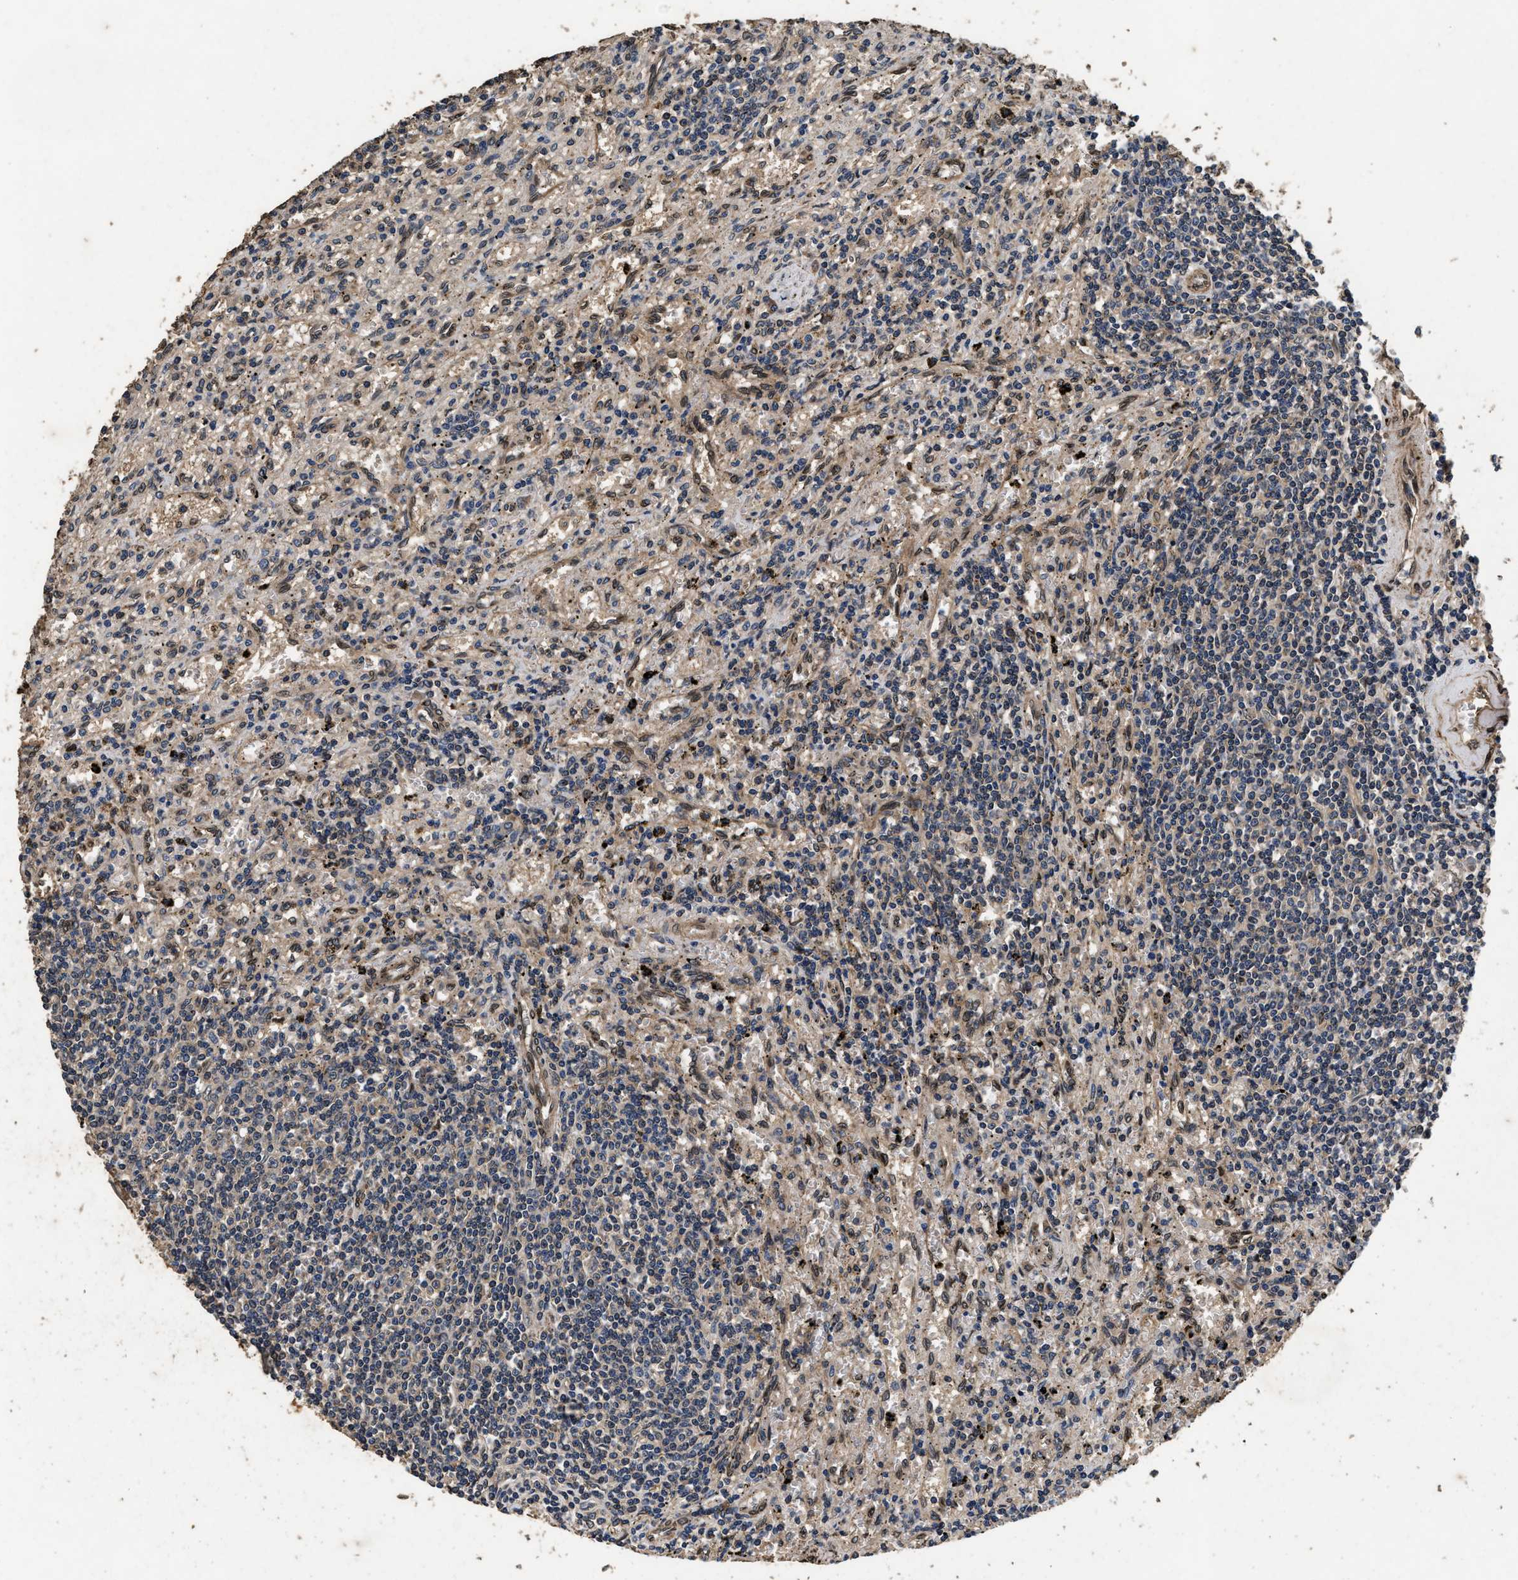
{"staining": {"intensity": "weak", "quantity": "<25%", "location": "cytoplasmic/membranous"}, "tissue": "lymphoma", "cell_type": "Tumor cells", "image_type": "cancer", "snomed": [{"axis": "morphology", "description": "Malignant lymphoma, non-Hodgkin's type, Low grade"}, {"axis": "topography", "description": "Spleen"}], "caption": "Micrograph shows no protein positivity in tumor cells of lymphoma tissue.", "gene": "ACCS", "patient": {"sex": "male", "age": 76}}